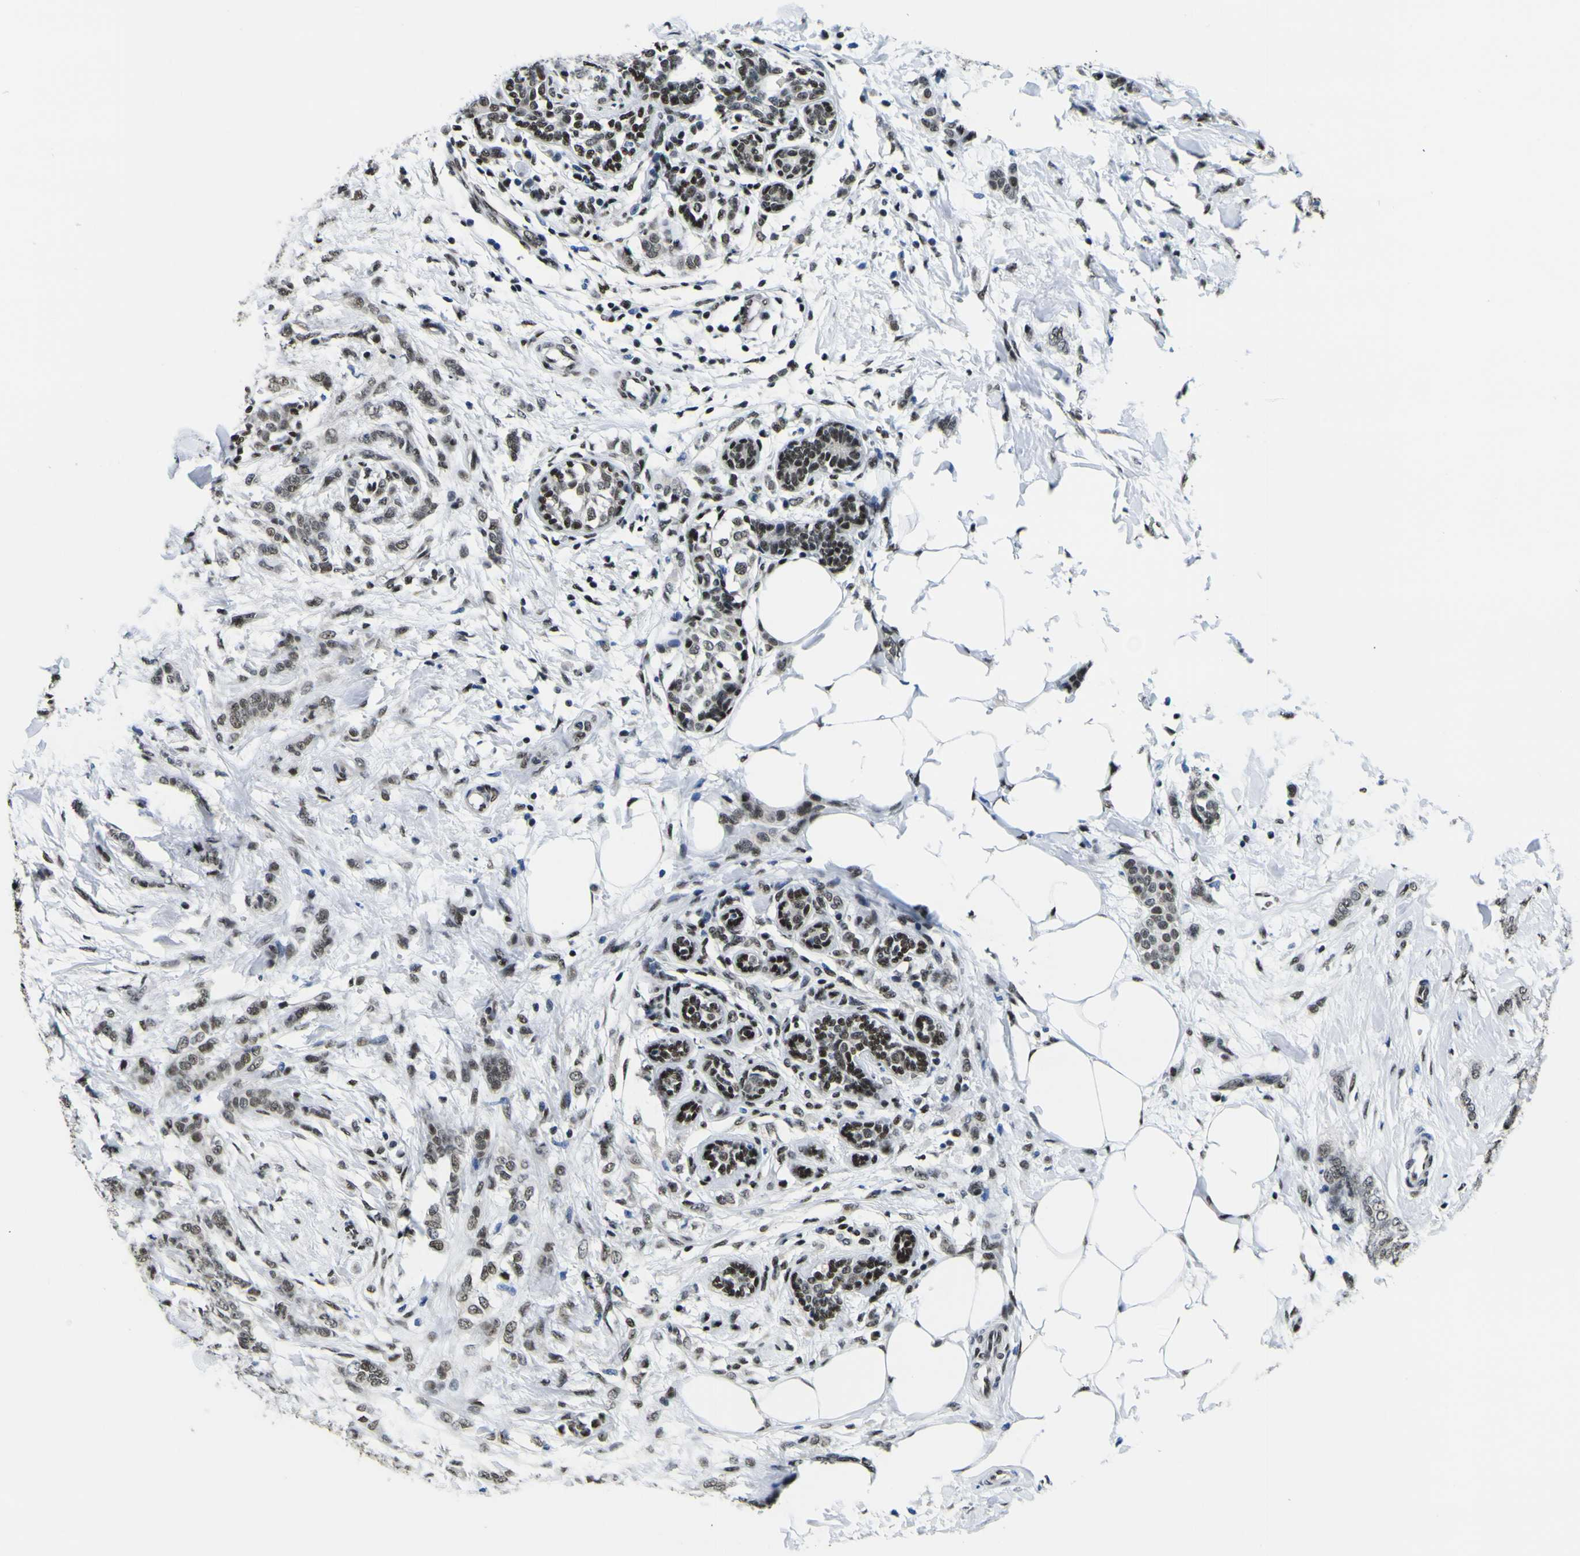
{"staining": {"intensity": "strong", "quantity": ">75%", "location": "nuclear"}, "tissue": "breast cancer", "cell_type": "Tumor cells", "image_type": "cancer", "snomed": [{"axis": "morphology", "description": "Lobular carcinoma, in situ"}, {"axis": "morphology", "description": "Lobular carcinoma"}, {"axis": "topography", "description": "Breast"}], "caption": "Protein expression analysis of breast cancer demonstrates strong nuclear expression in approximately >75% of tumor cells.", "gene": "SP1", "patient": {"sex": "female", "age": 41}}